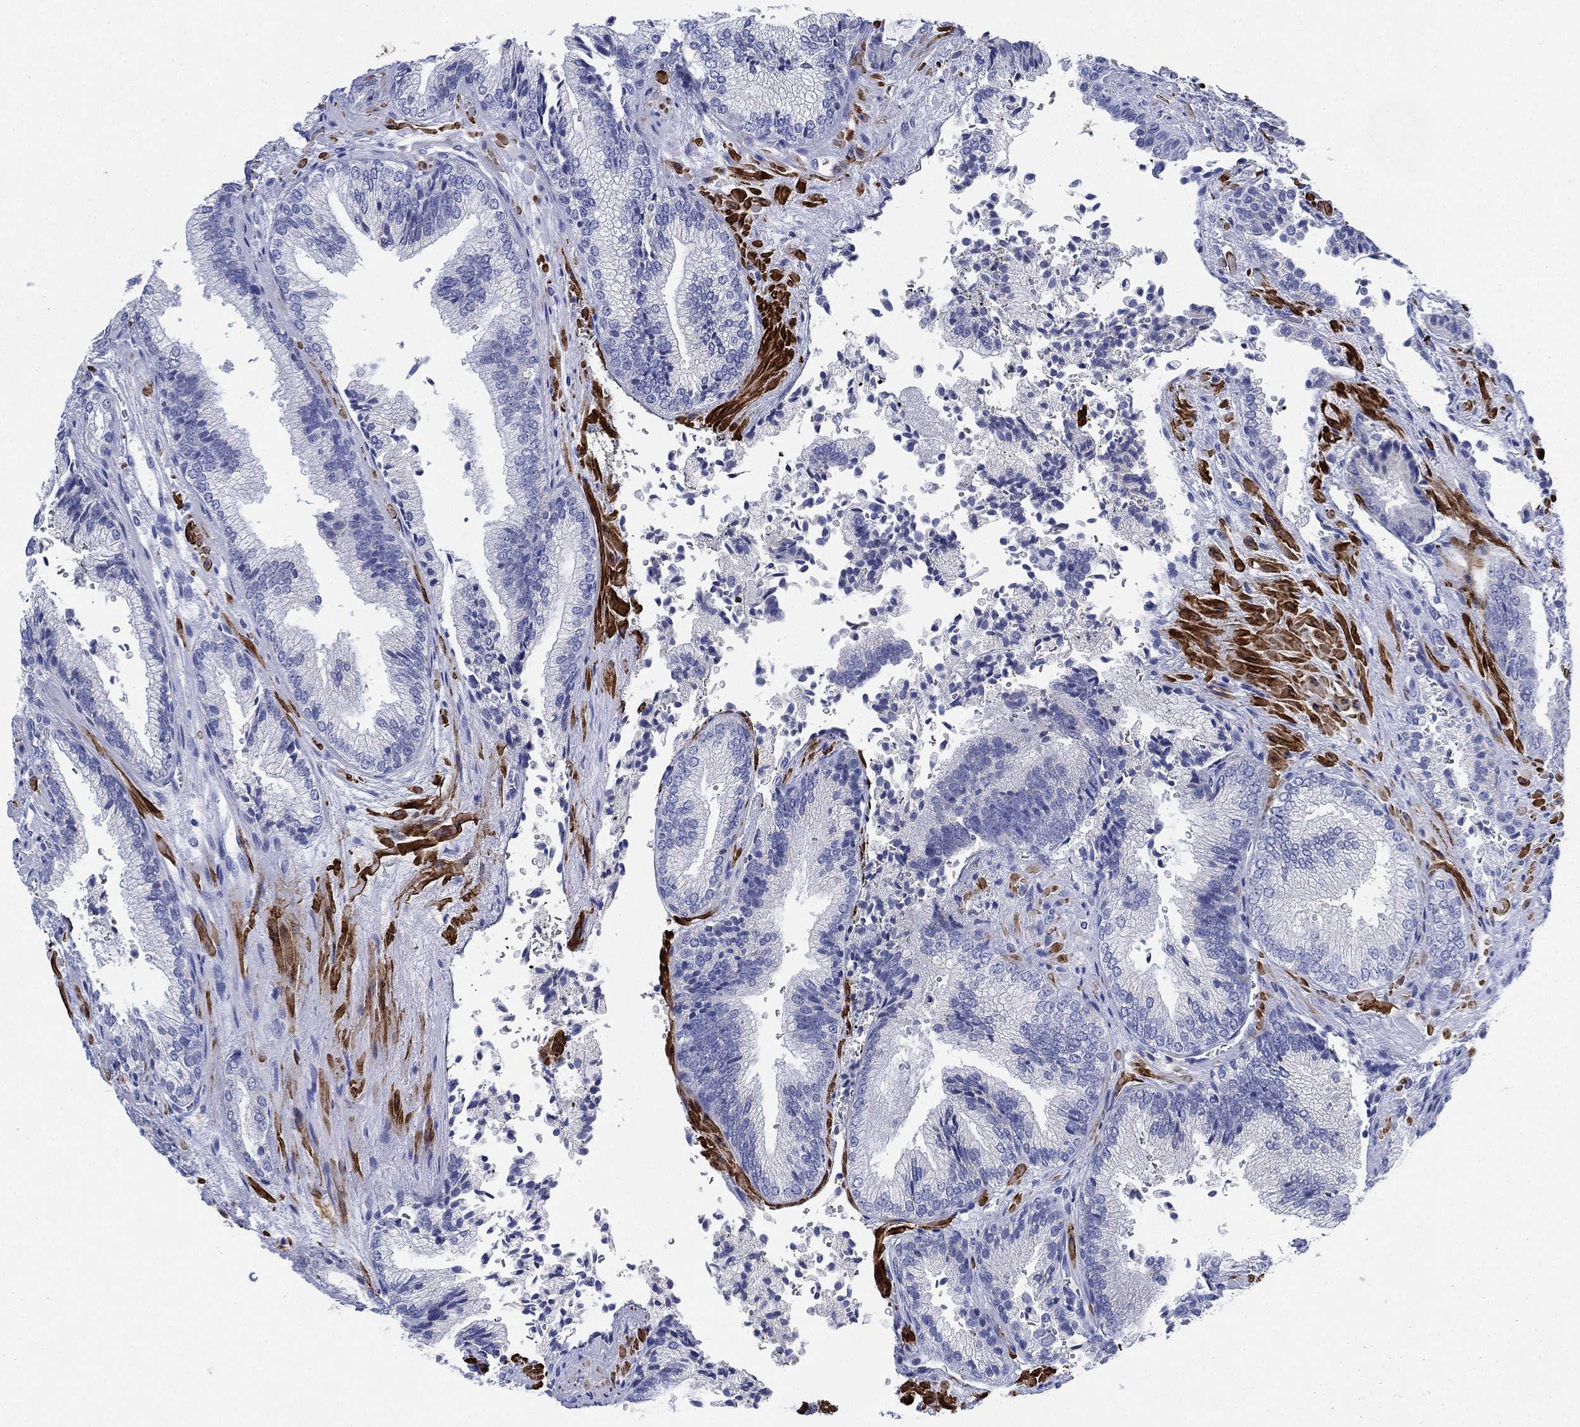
{"staining": {"intensity": "negative", "quantity": "none", "location": "none"}, "tissue": "prostate cancer", "cell_type": "Tumor cells", "image_type": "cancer", "snomed": [{"axis": "morphology", "description": "Adenocarcinoma, Low grade"}, {"axis": "topography", "description": "Prostate"}], "caption": "Protein analysis of low-grade adenocarcinoma (prostate) reveals no significant expression in tumor cells.", "gene": "SLC9C2", "patient": {"sex": "male", "age": 68}}